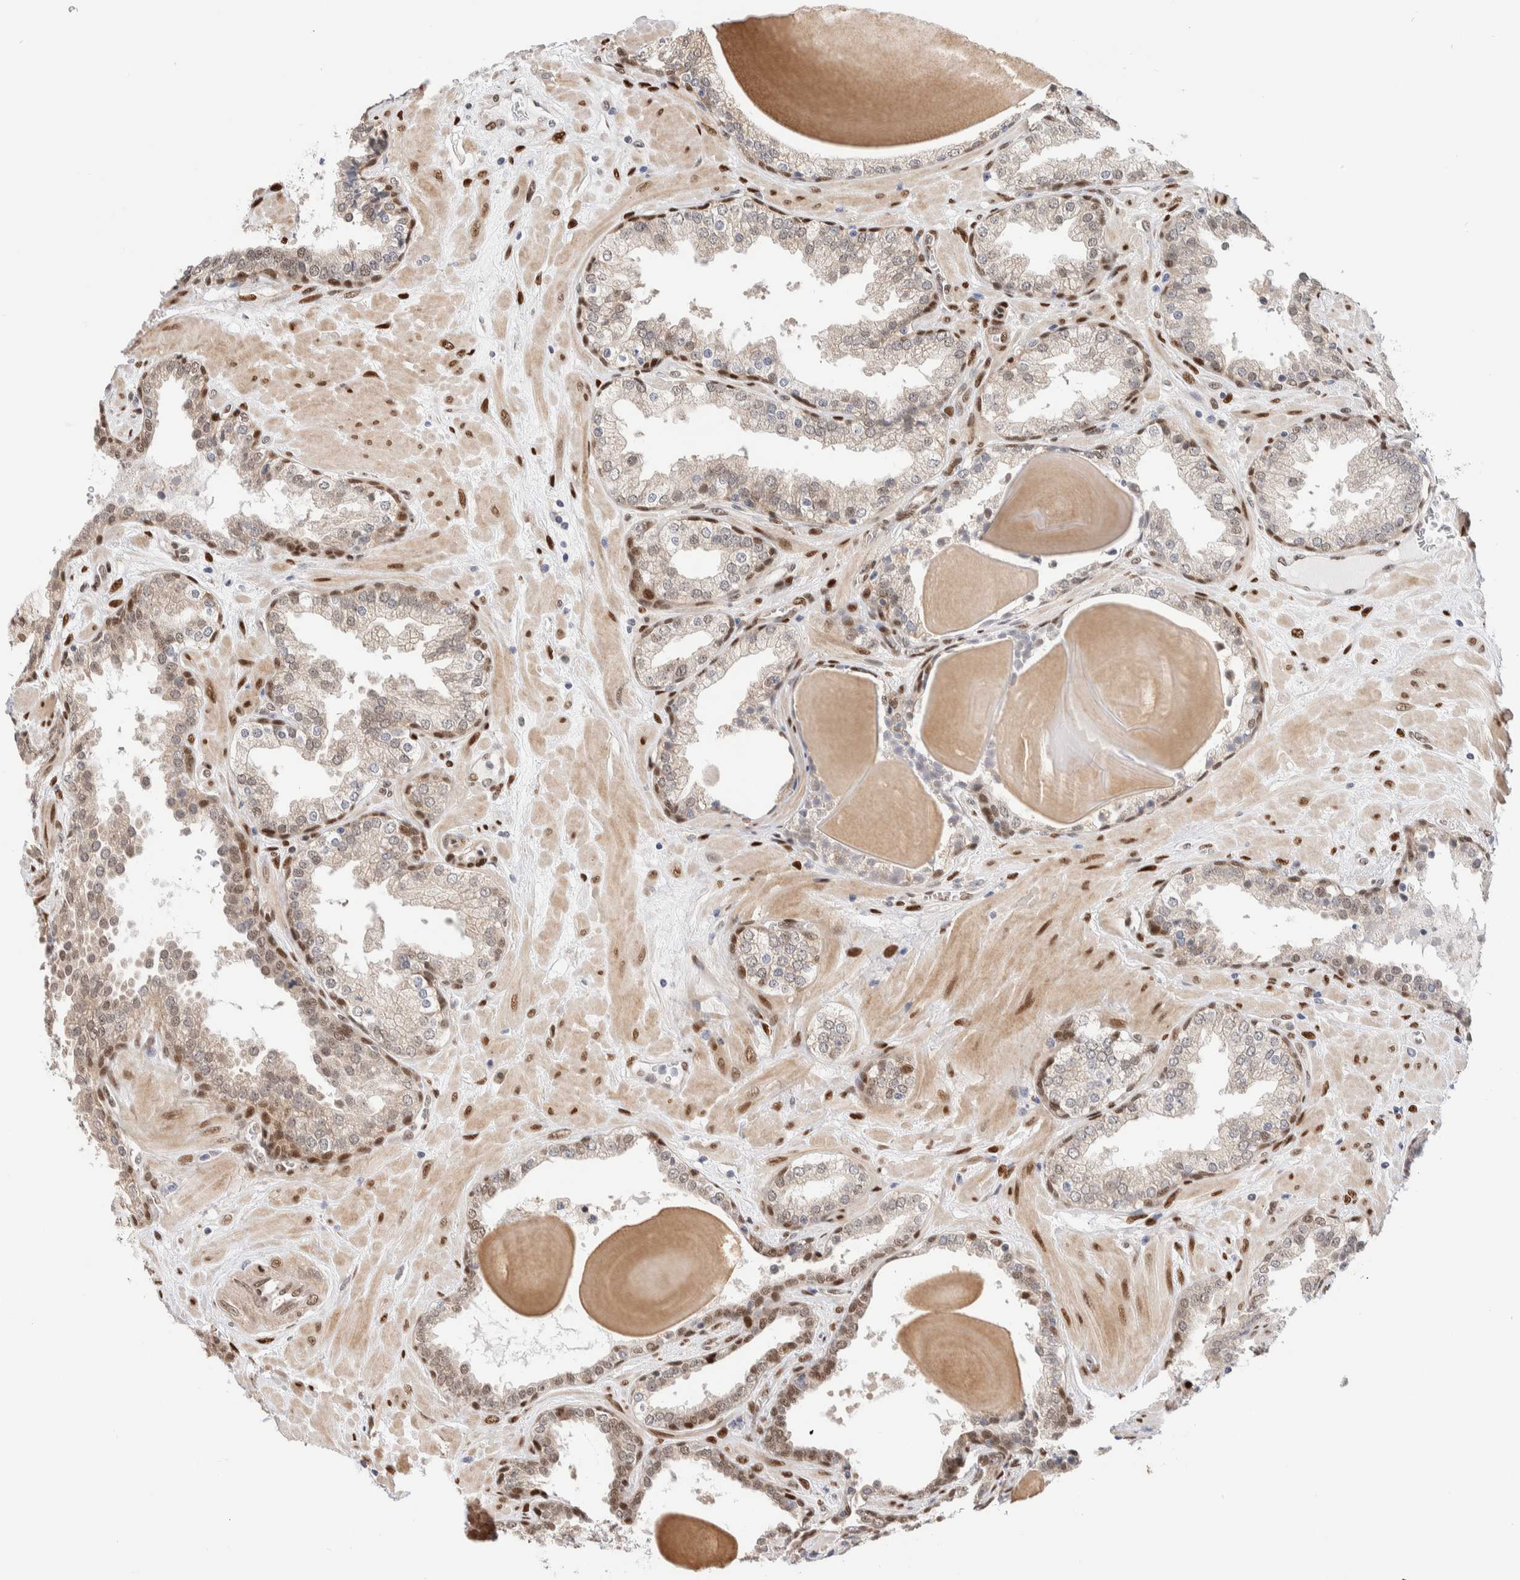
{"staining": {"intensity": "weak", "quantity": "<25%", "location": "nuclear"}, "tissue": "prostate", "cell_type": "Glandular cells", "image_type": "normal", "snomed": [{"axis": "morphology", "description": "Normal tissue, NOS"}, {"axis": "topography", "description": "Prostate"}], "caption": "Histopathology image shows no protein staining in glandular cells of unremarkable prostate.", "gene": "NSMAF", "patient": {"sex": "male", "age": 51}}